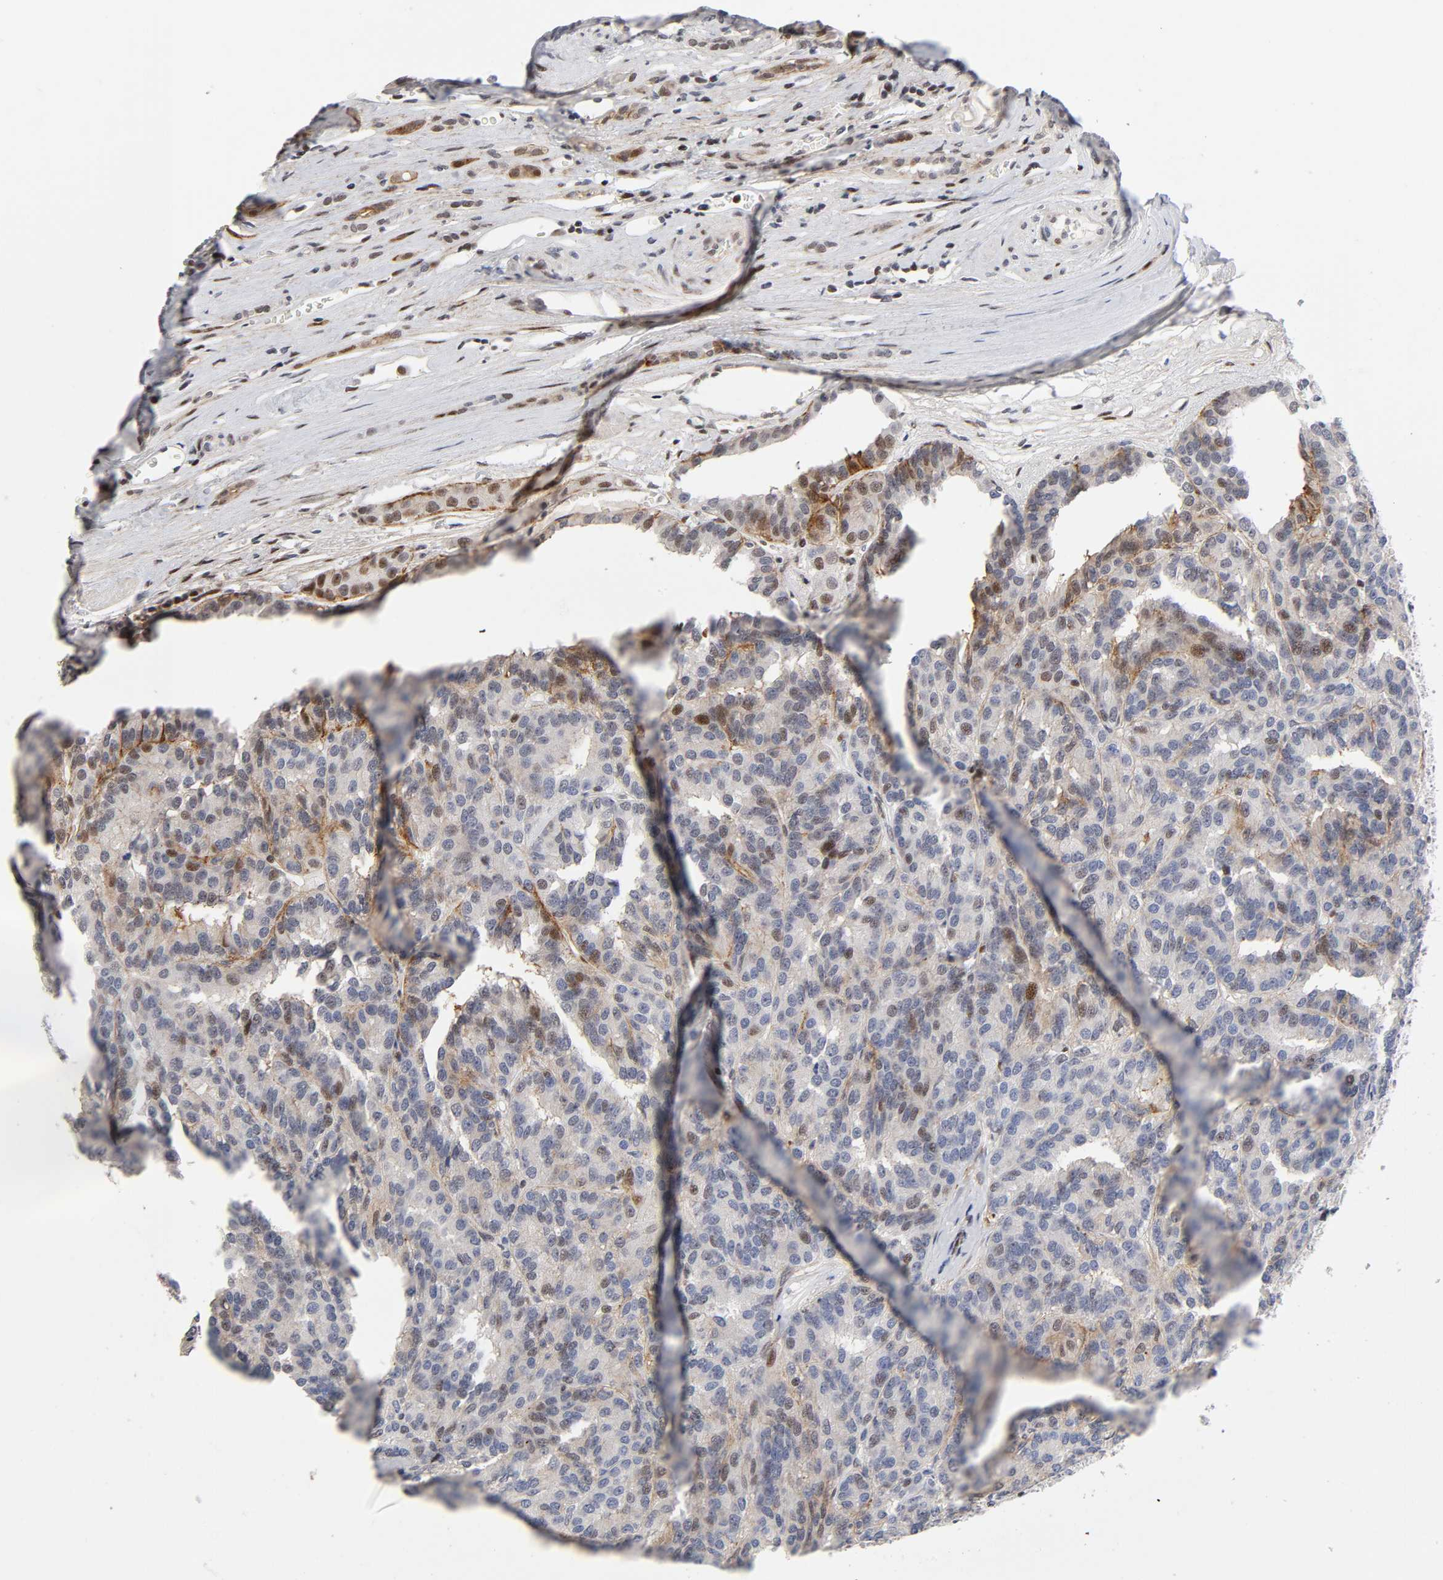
{"staining": {"intensity": "moderate", "quantity": "25%-75%", "location": "cytoplasmic/membranous"}, "tissue": "renal cancer", "cell_type": "Tumor cells", "image_type": "cancer", "snomed": [{"axis": "morphology", "description": "Adenocarcinoma, NOS"}, {"axis": "topography", "description": "Kidney"}], "caption": "Immunohistochemical staining of human renal cancer (adenocarcinoma) shows moderate cytoplasmic/membranous protein positivity in about 25%-75% of tumor cells.", "gene": "STK38", "patient": {"sex": "male", "age": 46}}